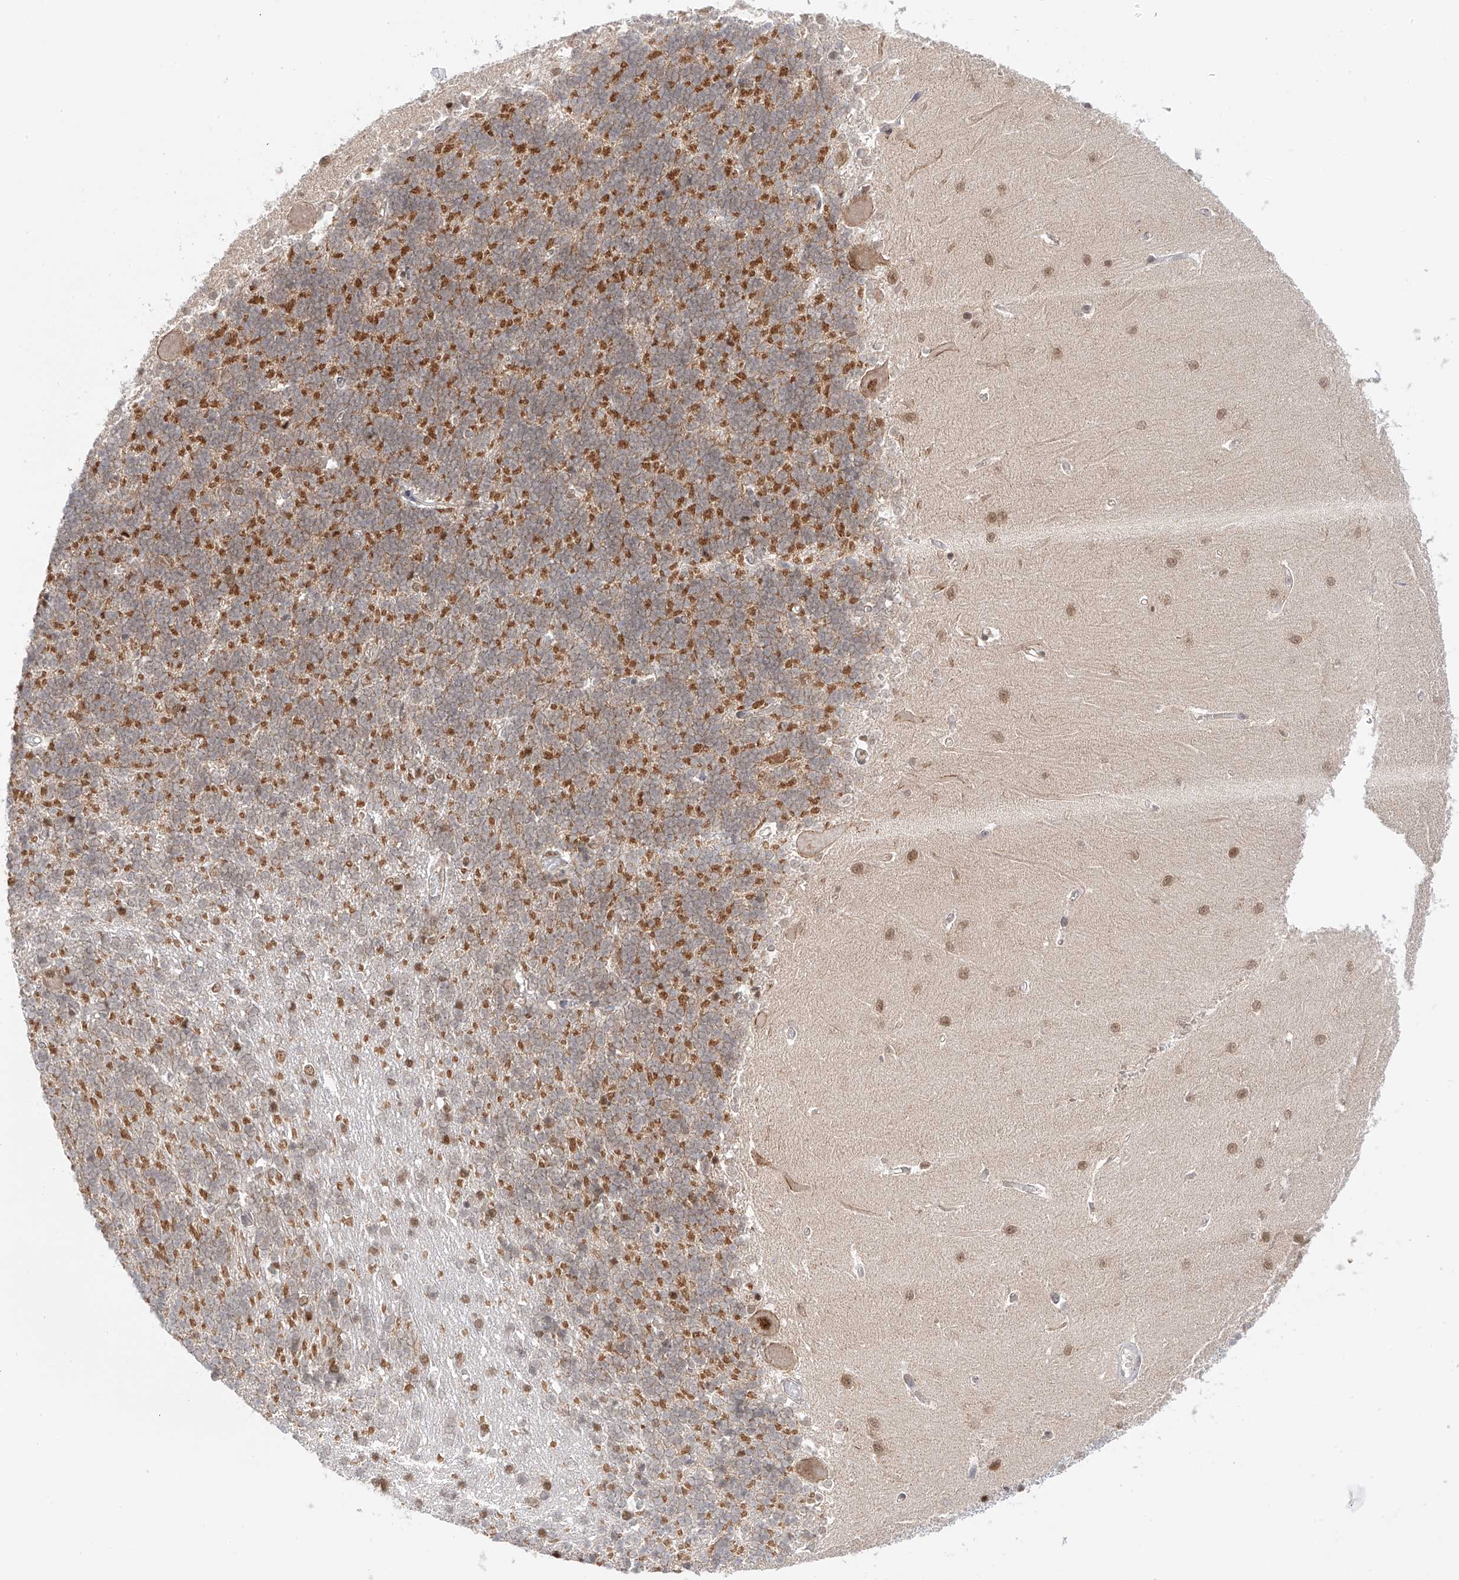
{"staining": {"intensity": "moderate", "quantity": ">75%", "location": "cytoplasmic/membranous,nuclear"}, "tissue": "cerebellum", "cell_type": "Cells in granular layer", "image_type": "normal", "snomed": [{"axis": "morphology", "description": "Normal tissue, NOS"}, {"axis": "topography", "description": "Cerebellum"}], "caption": "This is an image of IHC staining of benign cerebellum, which shows moderate expression in the cytoplasmic/membranous,nuclear of cells in granular layer.", "gene": "POGK", "patient": {"sex": "male", "age": 37}}